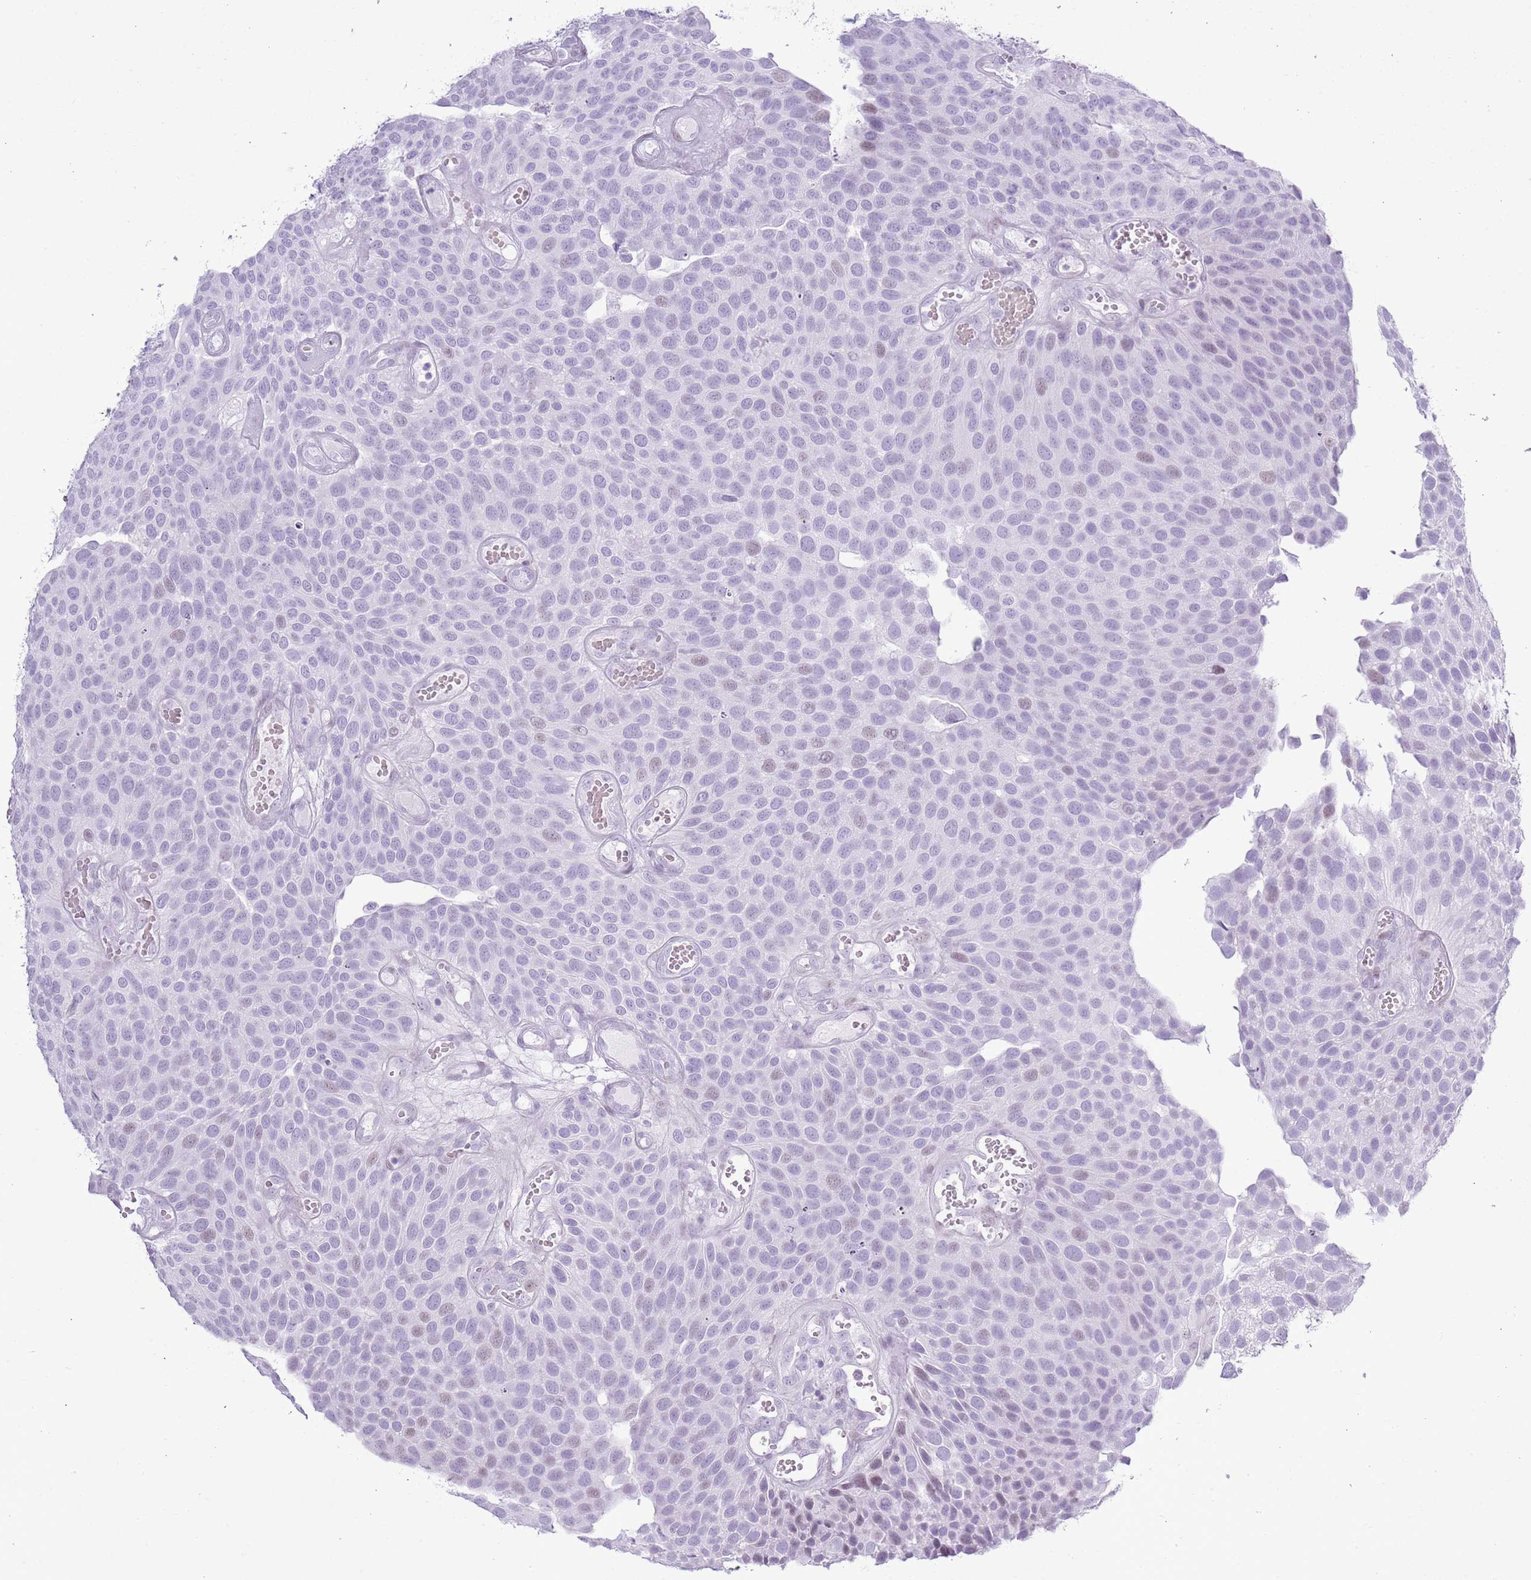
{"staining": {"intensity": "negative", "quantity": "none", "location": "none"}, "tissue": "urothelial cancer", "cell_type": "Tumor cells", "image_type": "cancer", "snomed": [{"axis": "morphology", "description": "Urothelial carcinoma, Low grade"}, {"axis": "topography", "description": "Urinary bladder"}], "caption": "IHC histopathology image of neoplastic tissue: low-grade urothelial carcinoma stained with DAB exhibits no significant protein positivity in tumor cells.", "gene": "ASIP", "patient": {"sex": "male", "age": 89}}